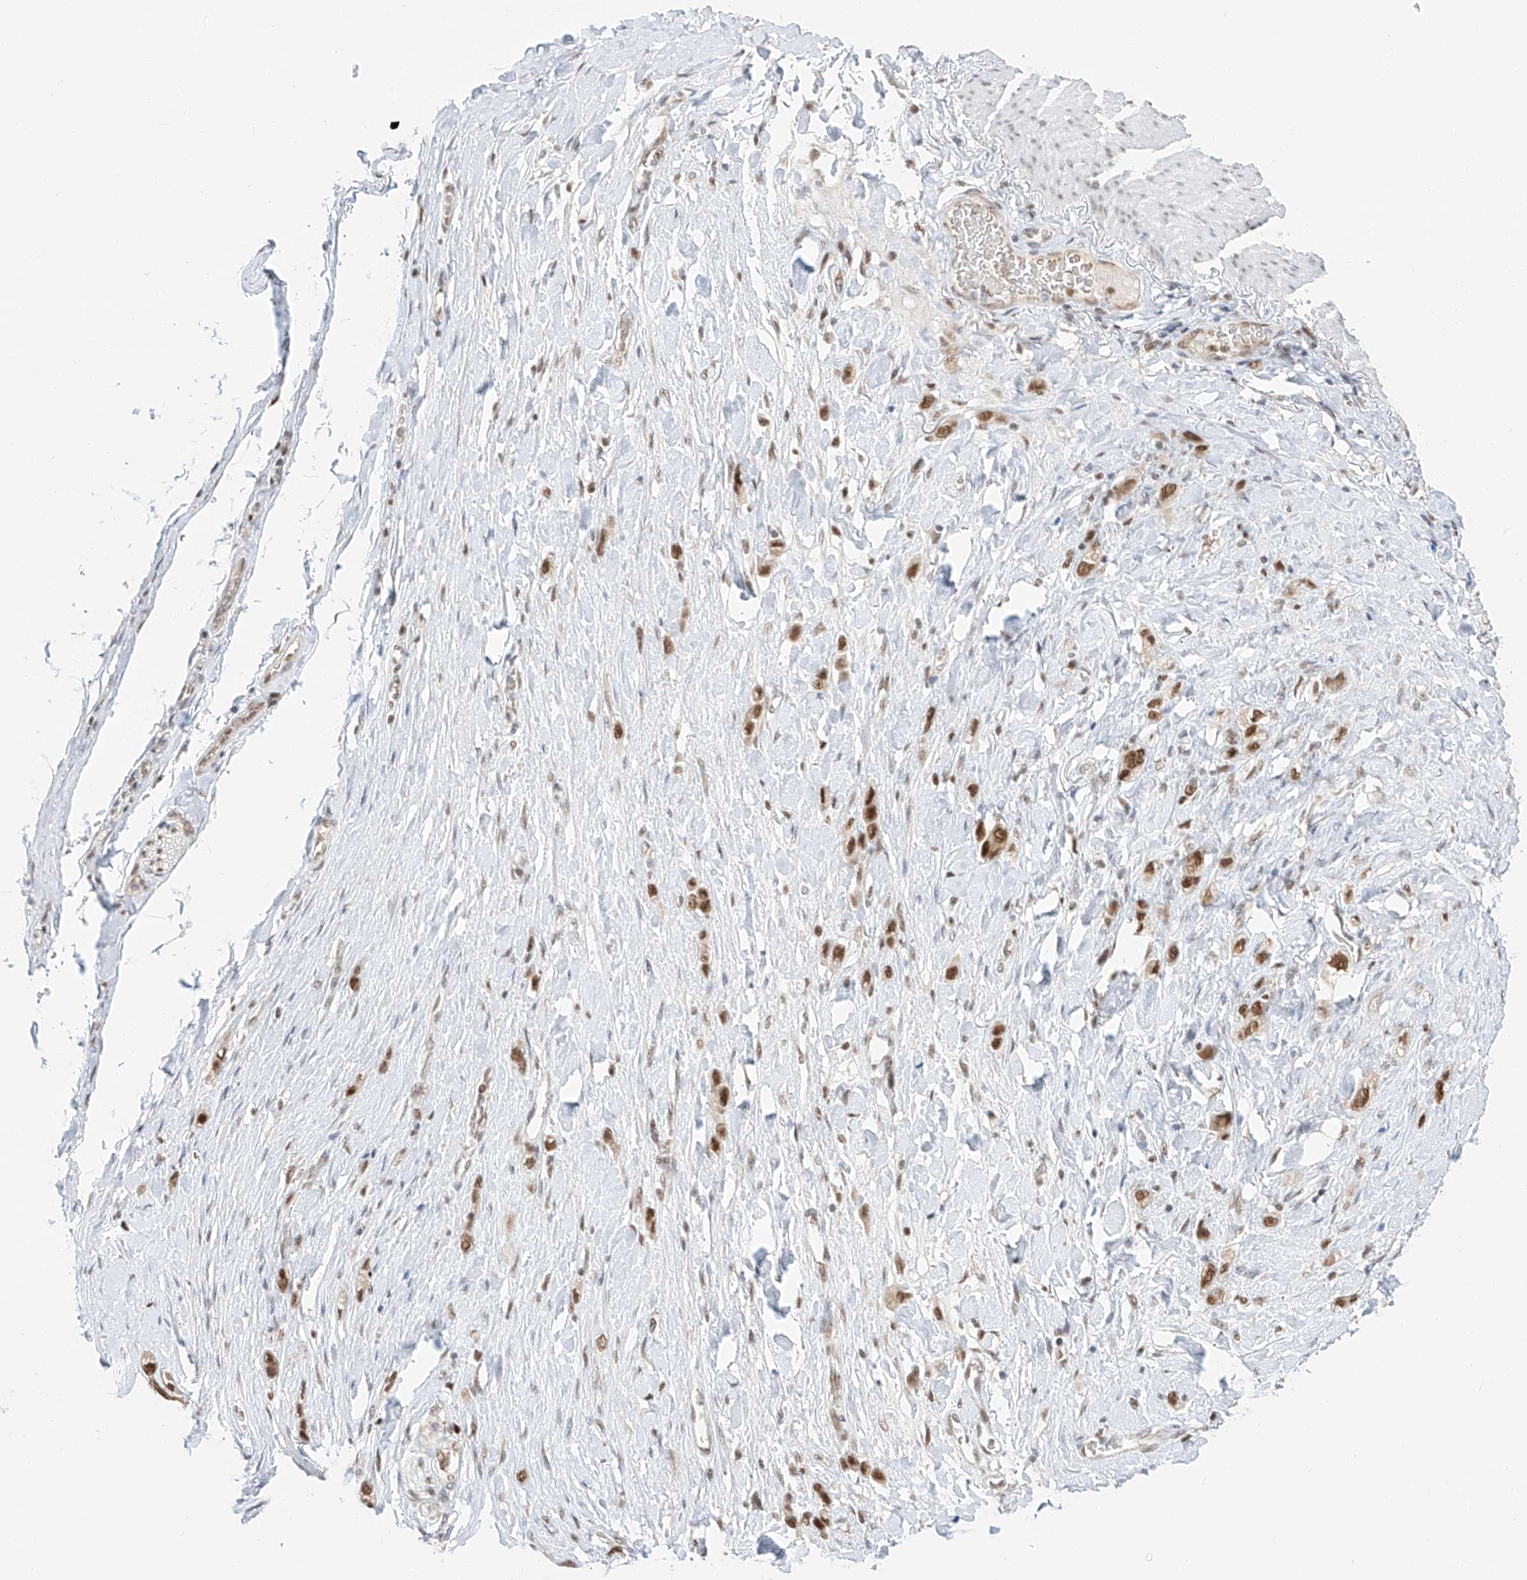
{"staining": {"intensity": "strong", "quantity": ">75%", "location": "nuclear"}, "tissue": "stomach cancer", "cell_type": "Tumor cells", "image_type": "cancer", "snomed": [{"axis": "morphology", "description": "Adenocarcinoma, NOS"}, {"axis": "topography", "description": "Stomach"}], "caption": "This histopathology image reveals adenocarcinoma (stomach) stained with immunohistochemistry to label a protein in brown. The nuclear of tumor cells show strong positivity for the protein. Nuclei are counter-stained blue.", "gene": "POGK", "patient": {"sex": "female", "age": 65}}